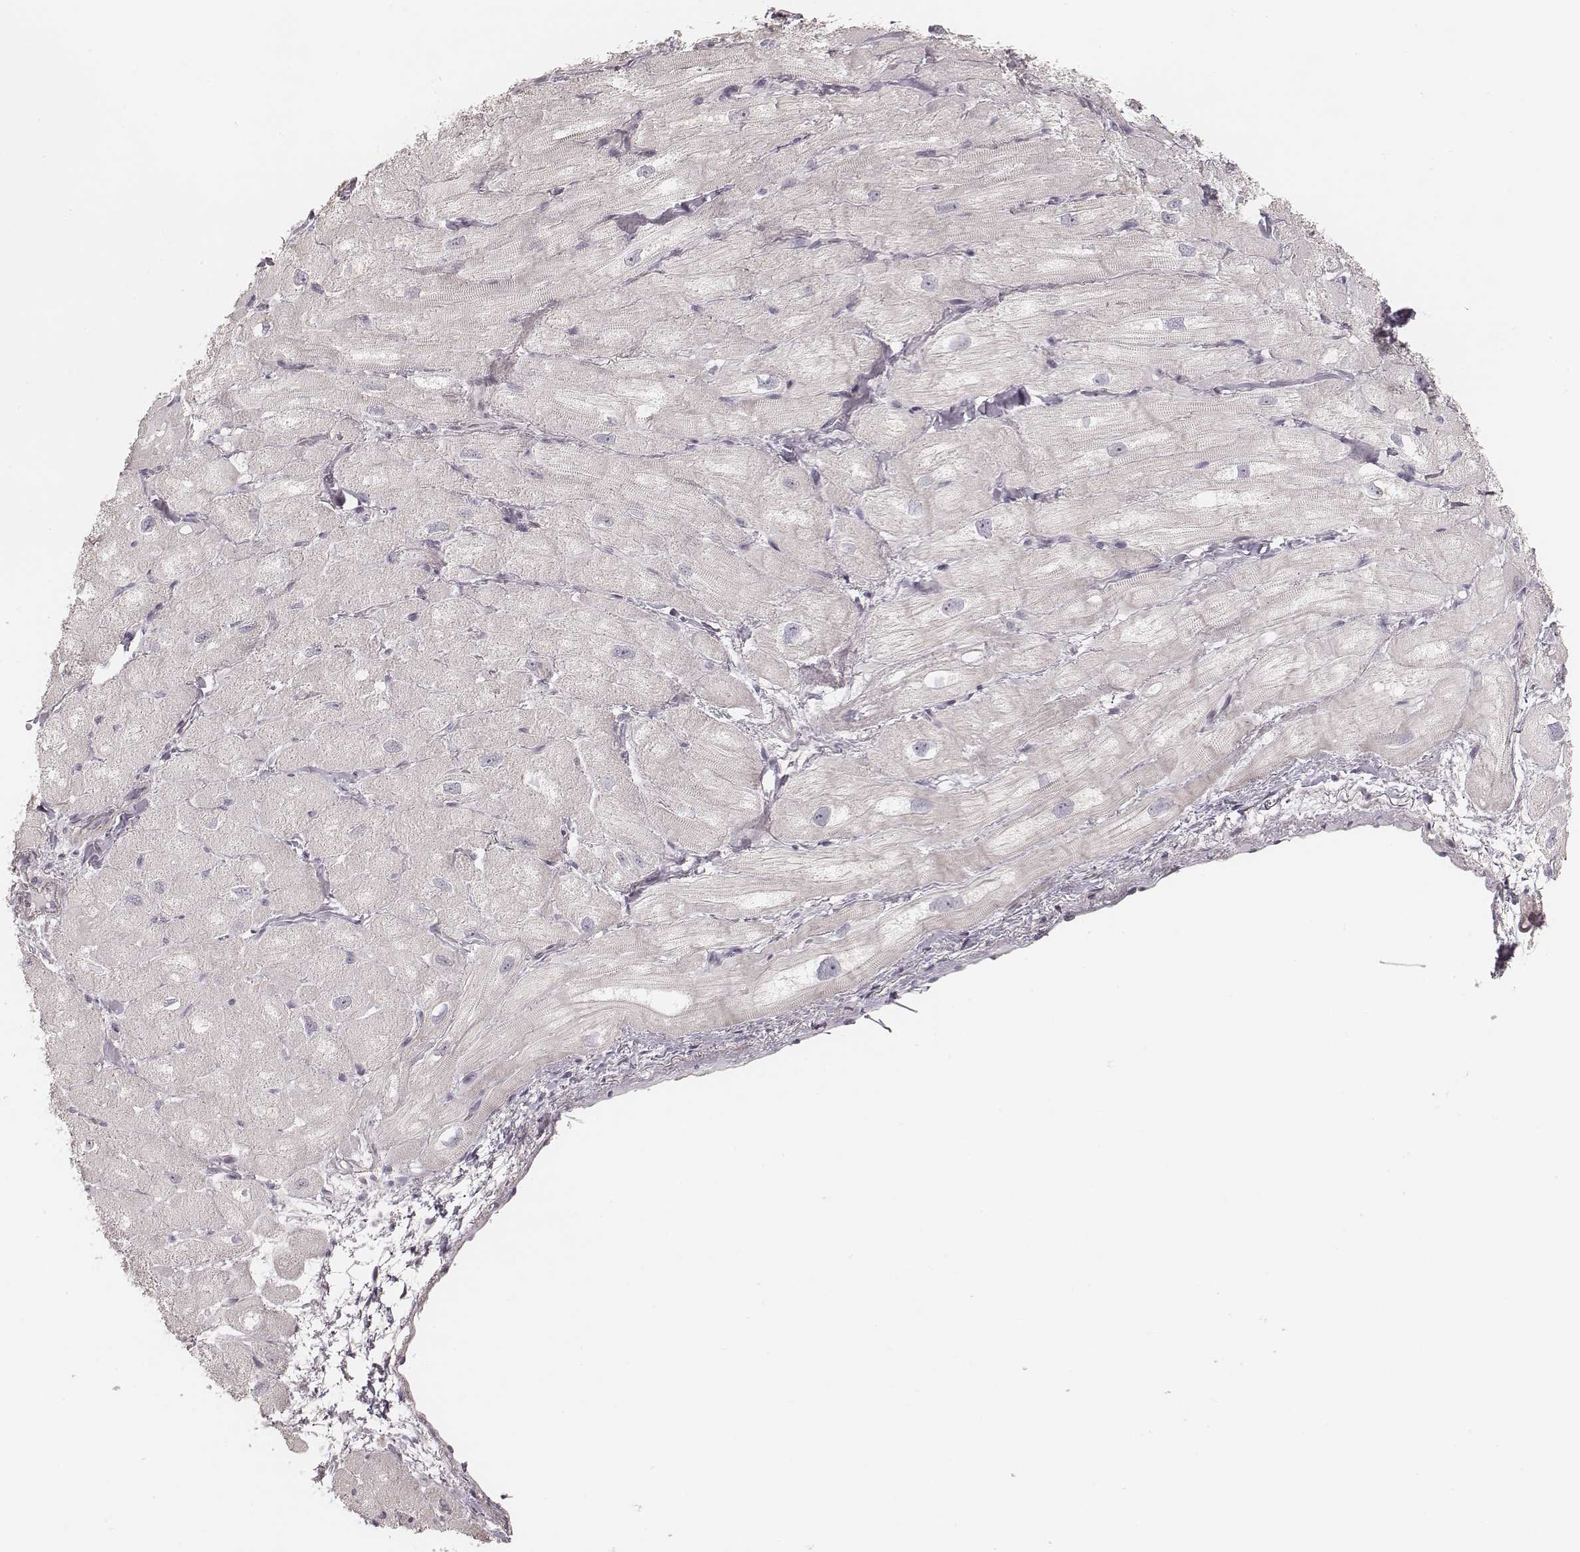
{"staining": {"intensity": "negative", "quantity": "none", "location": "none"}, "tissue": "heart muscle", "cell_type": "Cardiomyocytes", "image_type": "normal", "snomed": [{"axis": "morphology", "description": "Normal tissue, NOS"}, {"axis": "topography", "description": "Heart"}], "caption": "Immunohistochemistry of normal human heart muscle displays no positivity in cardiomyocytes.", "gene": "SPATA24", "patient": {"sex": "male", "age": 60}}